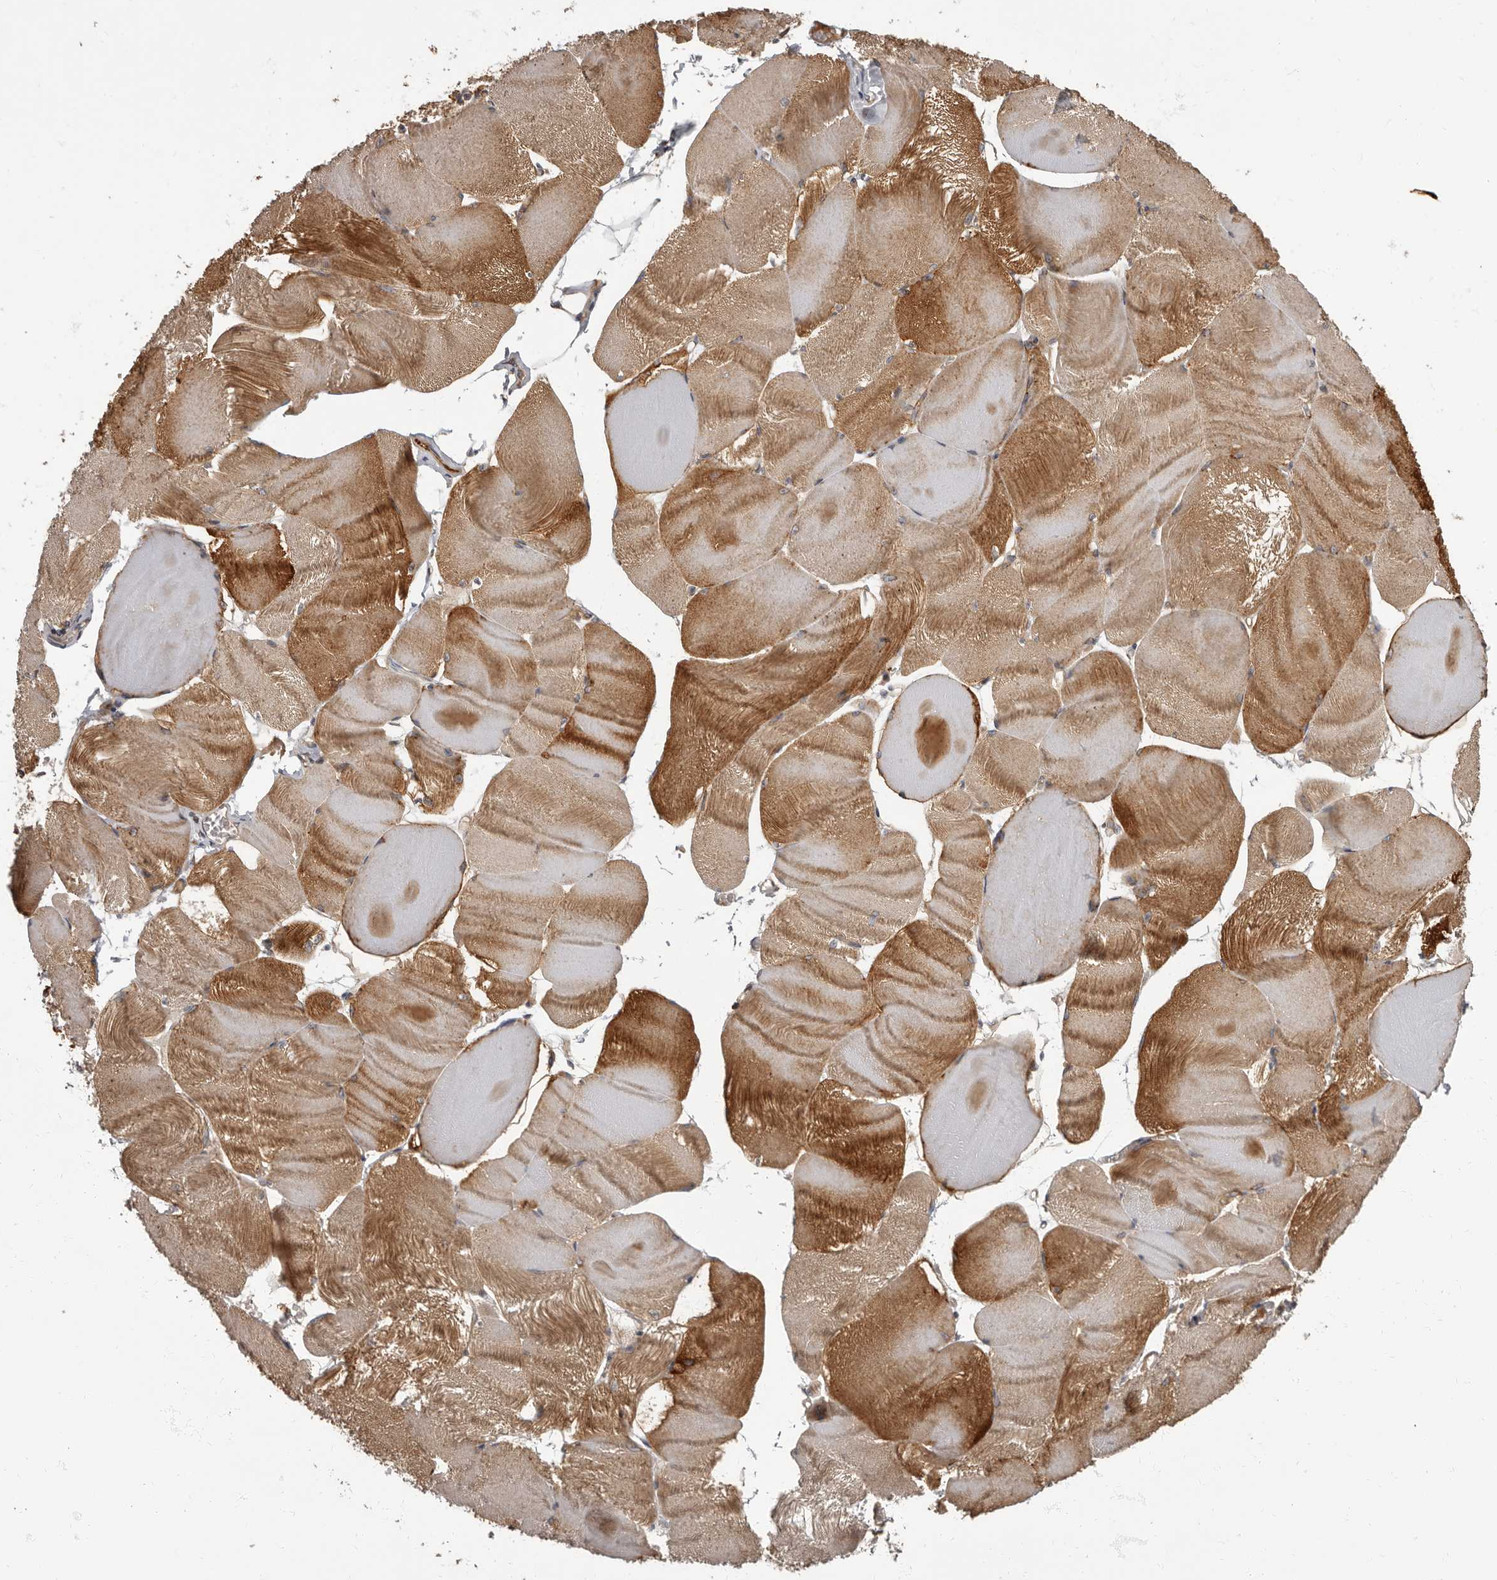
{"staining": {"intensity": "moderate", "quantity": ">75%", "location": "cytoplasmic/membranous"}, "tissue": "skeletal muscle", "cell_type": "Myocytes", "image_type": "normal", "snomed": [{"axis": "morphology", "description": "Normal tissue, NOS"}, {"axis": "morphology", "description": "Basal cell carcinoma"}, {"axis": "topography", "description": "Skeletal muscle"}], "caption": "This micrograph displays IHC staining of benign human skeletal muscle, with medium moderate cytoplasmic/membranous expression in about >75% of myocytes.", "gene": "ADCY2", "patient": {"sex": "female", "age": 64}}